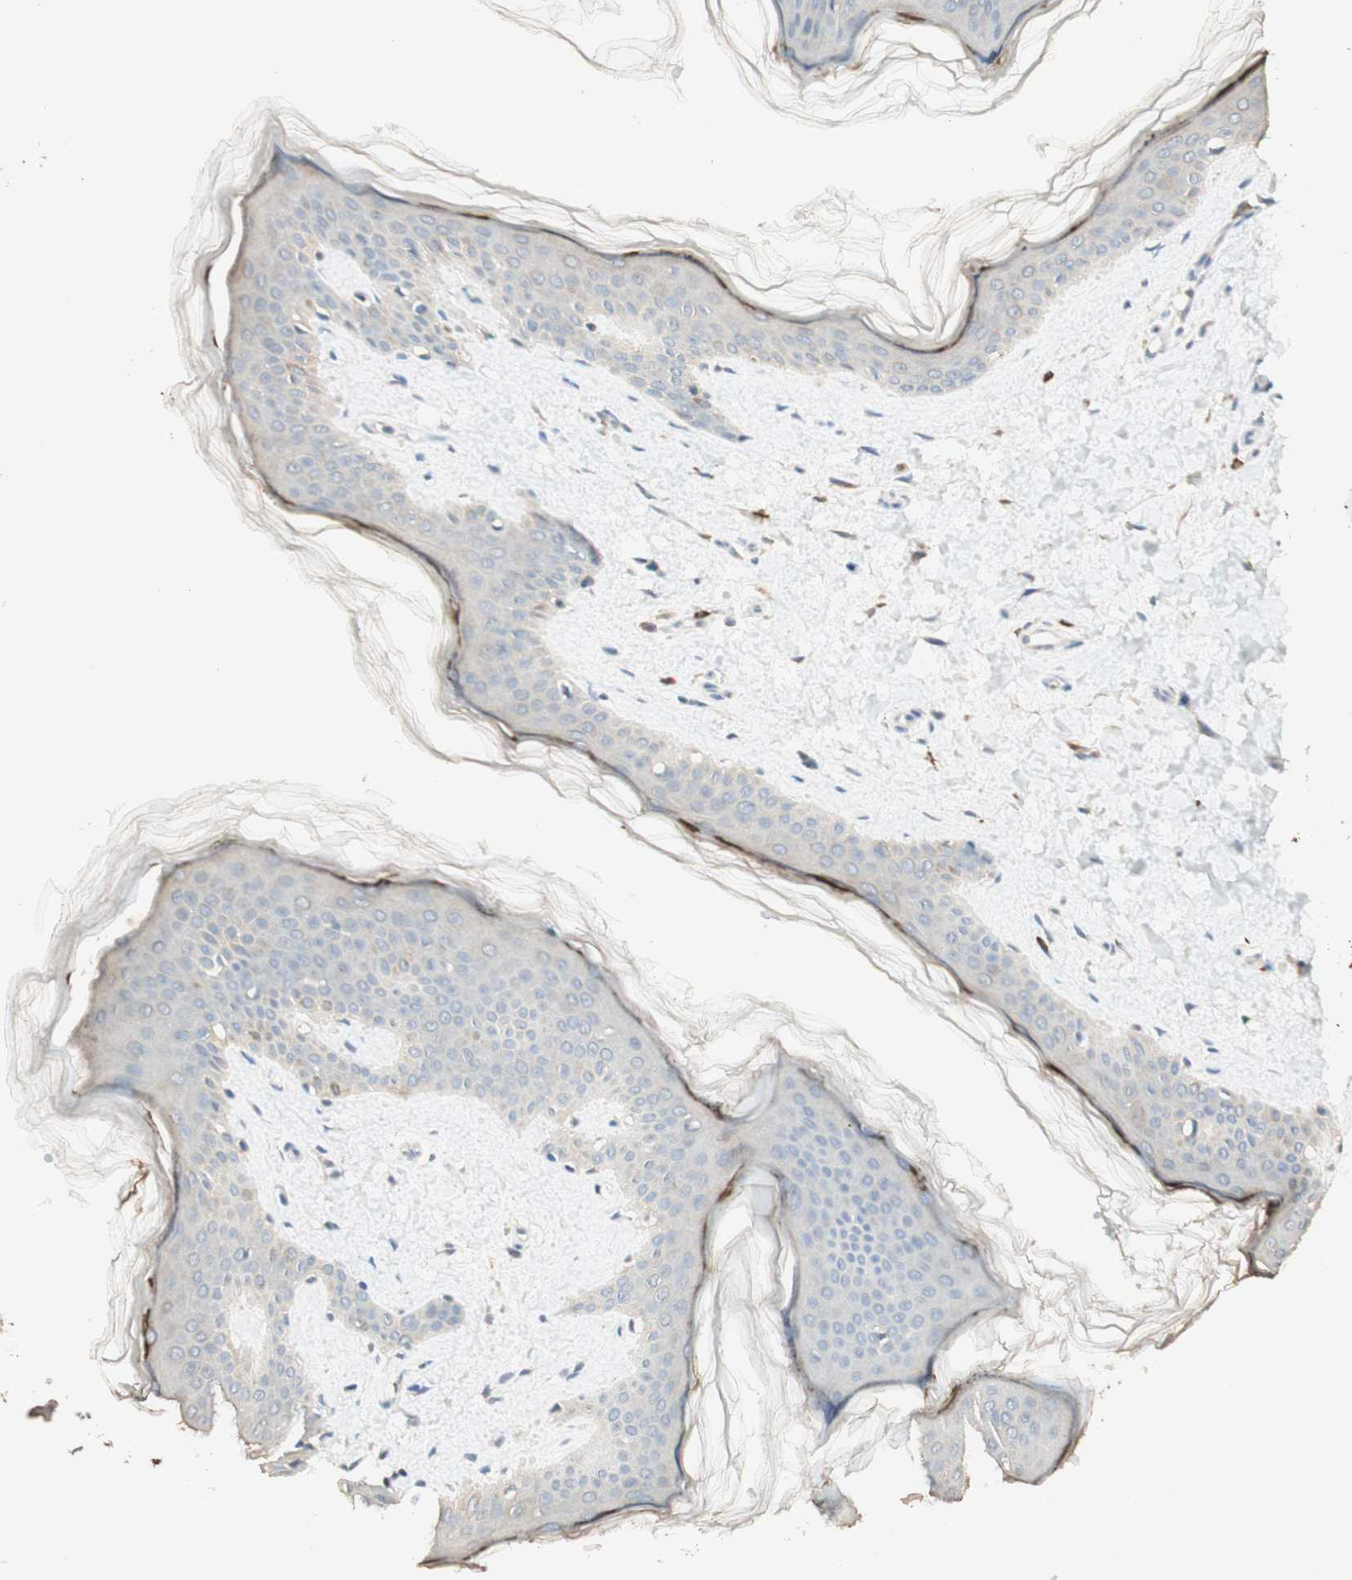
{"staining": {"intensity": "negative", "quantity": "none", "location": "none"}, "tissue": "skin", "cell_type": "Fibroblasts", "image_type": "normal", "snomed": [{"axis": "morphology", "description": "Normal tissue, NOS"}, {"axis": "topography", "description": "Skin"}], "caption": "Immunohistochemistry photomicrograph of benign skin stained for a protein (brown), which demonstrates no expression in fibroblasts.", "gene": "CLCN2", "patient": {"sex": "female", "age": 41}}